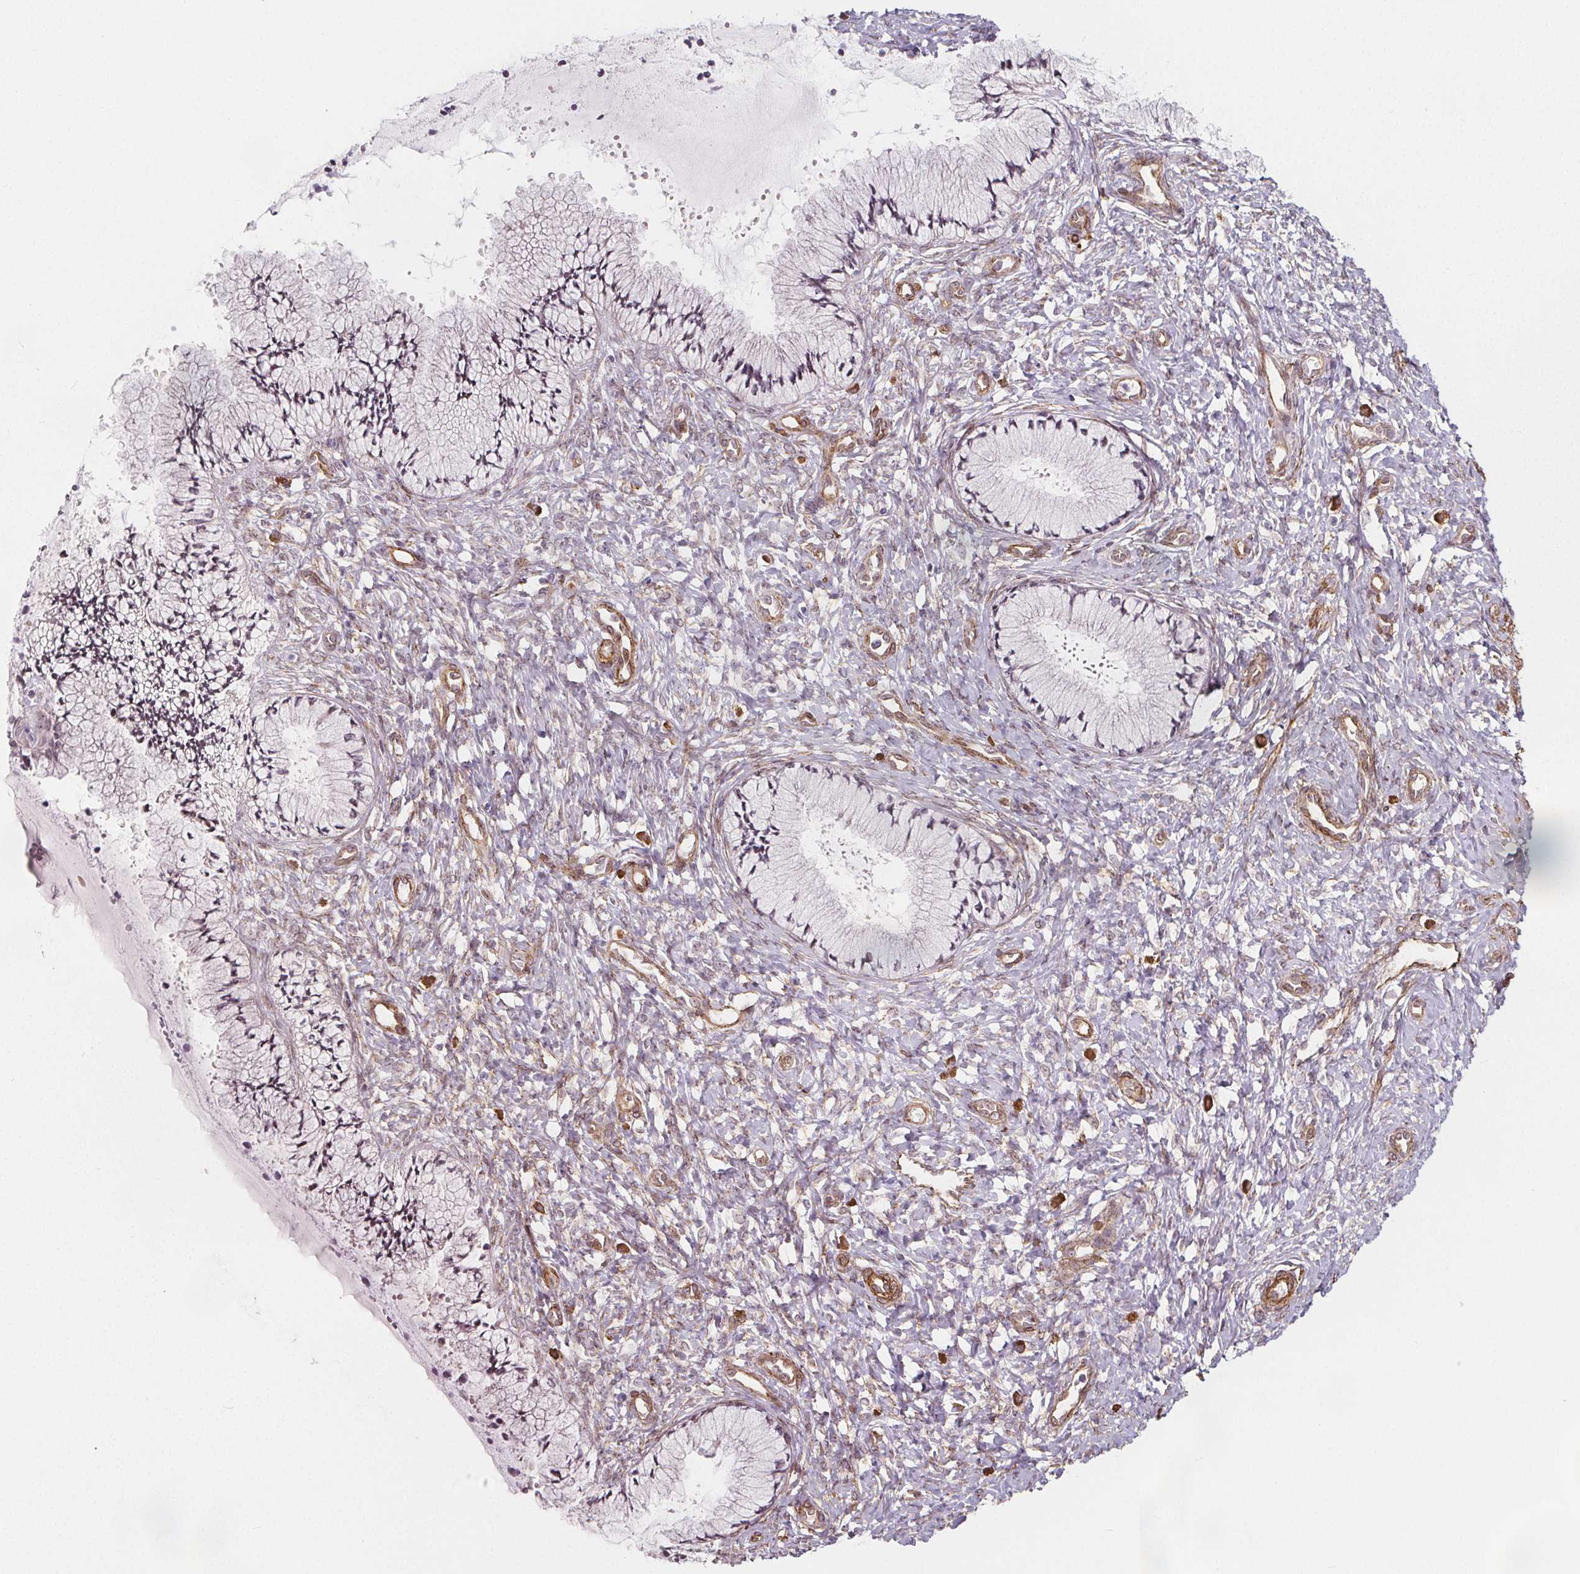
{"staining": {"intensity": "negative", "quantity": "none", "location": "none"}, "tissue": "cervix", "cell_type": "Glandular cells", "image_type": "normal", "snomed": [{"axis": "morphology", "description": "Normal tissue, NOS"}, {"axis": "topography", "description": "Cervix"}], "caption": "Immunohistochemistry (IHC) histopathology image of benign cervix: cervix stained with DAB (3,3'-diaminobenzidine) reveals no significant protein positivity in glandular cells. (DAB IHC with hematoxylin counter stain).", "gene": "HAS1", "patient": {"sex": "female", "age": 37}}